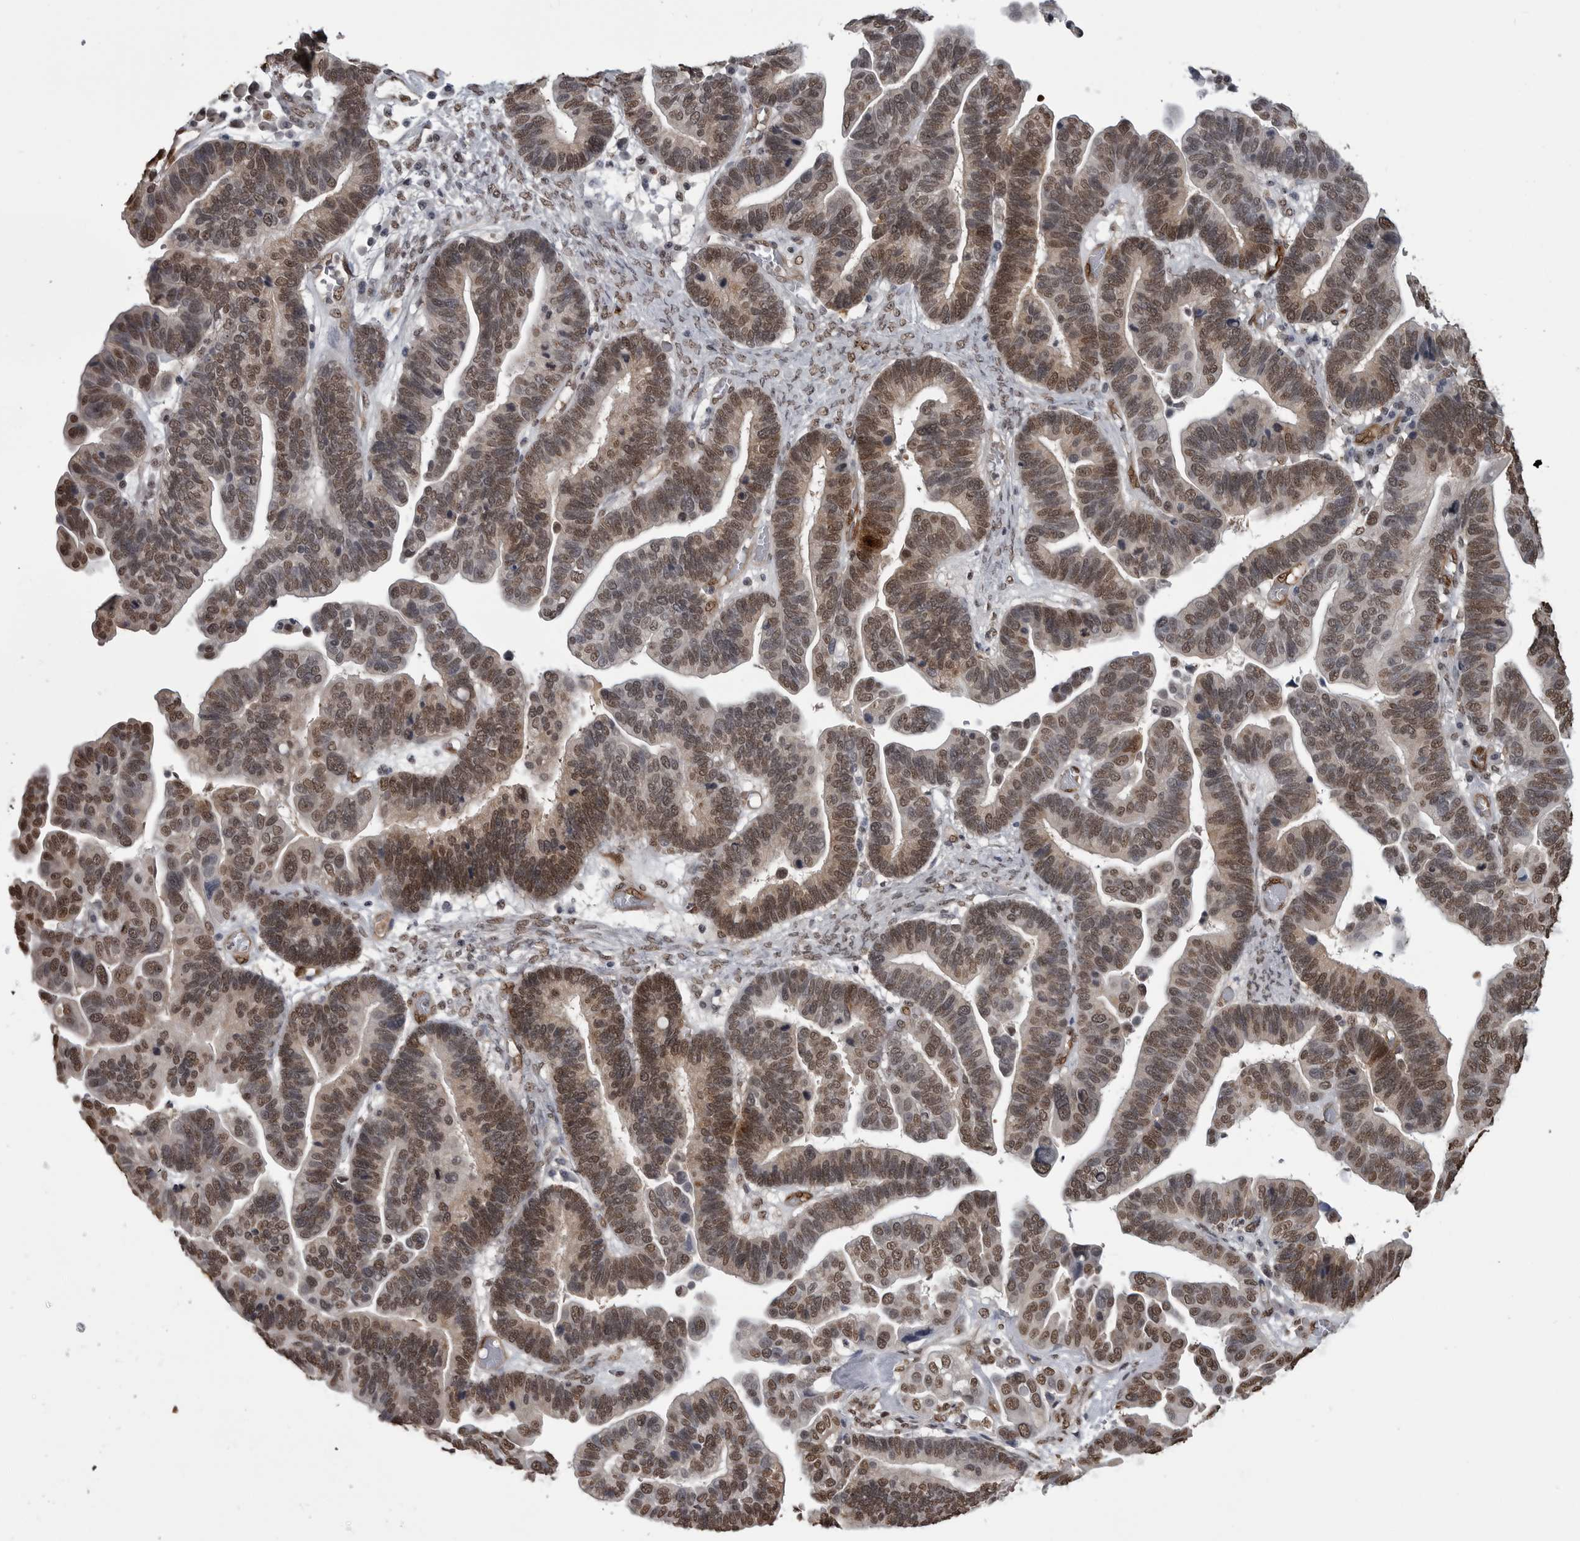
{"staining": {"intensity": "moderate", "quantity": ">75%", "location": "nuclear"}, "tissue": "ovarian cancer", "cell_type": "Tumor cells", "image_type": "cancer", "snomed": [{"axis": "morphology", "description": "Cystadenocarcinoma, serous, NOS"}, {"axis": "topography", "description": "Ovary"}], "caption": "Ovarian cancer (serous cystadenocarcinoma) tissue reveals moderate nuclear expression in about >75% of tumor cells", "gene": "SMAD2", "patient": {"sex": "female", "age": 56}}